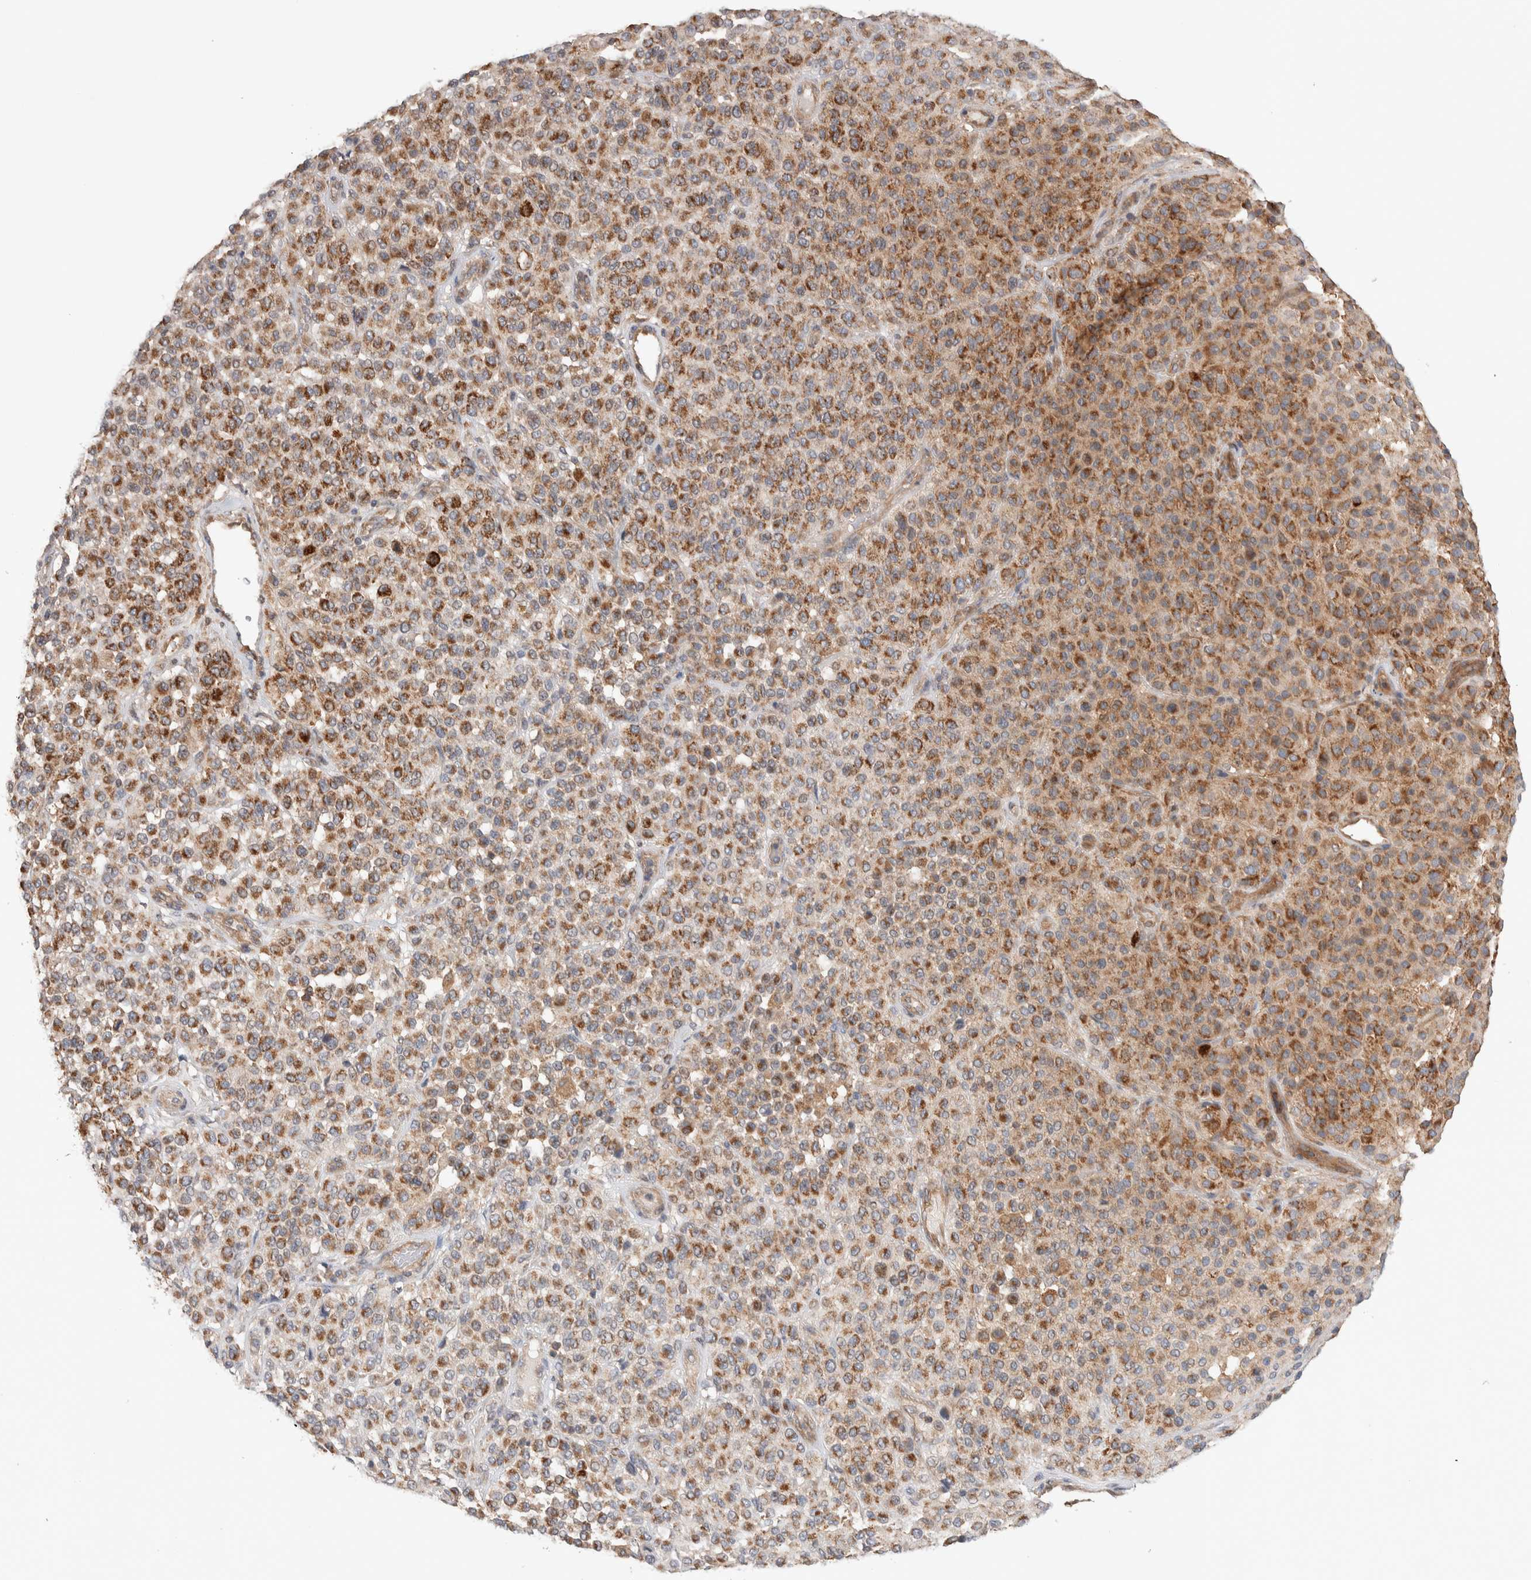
{"staining": {"intensity": "moderate", "quantity": ">75%", "location": "cytoplasmic/membranous"}, "tissue": "melanoma", "cell_type": "Tumor cells", "image_type": "cancer", "snomed": [{"axis": "morphology", "description": "Malignant melanoma, Metastatic site"}, {"axis": "topography", "description": "Pancreas"}], "caption": "Immunohistochemical staining of human malignant melanoma (metastatic site) reveals medium levels of moderate cytoplasmic/membranous staining in approximately >75% of tumor cells. (Stains: DAB (3,3'-diaminobenzidine) in brown, nuclei in blue, Microscopy: brightfield microscopy at high magnification).", "gene": "DEPTOR", "patient": {"sex": "female", "age": 30}}